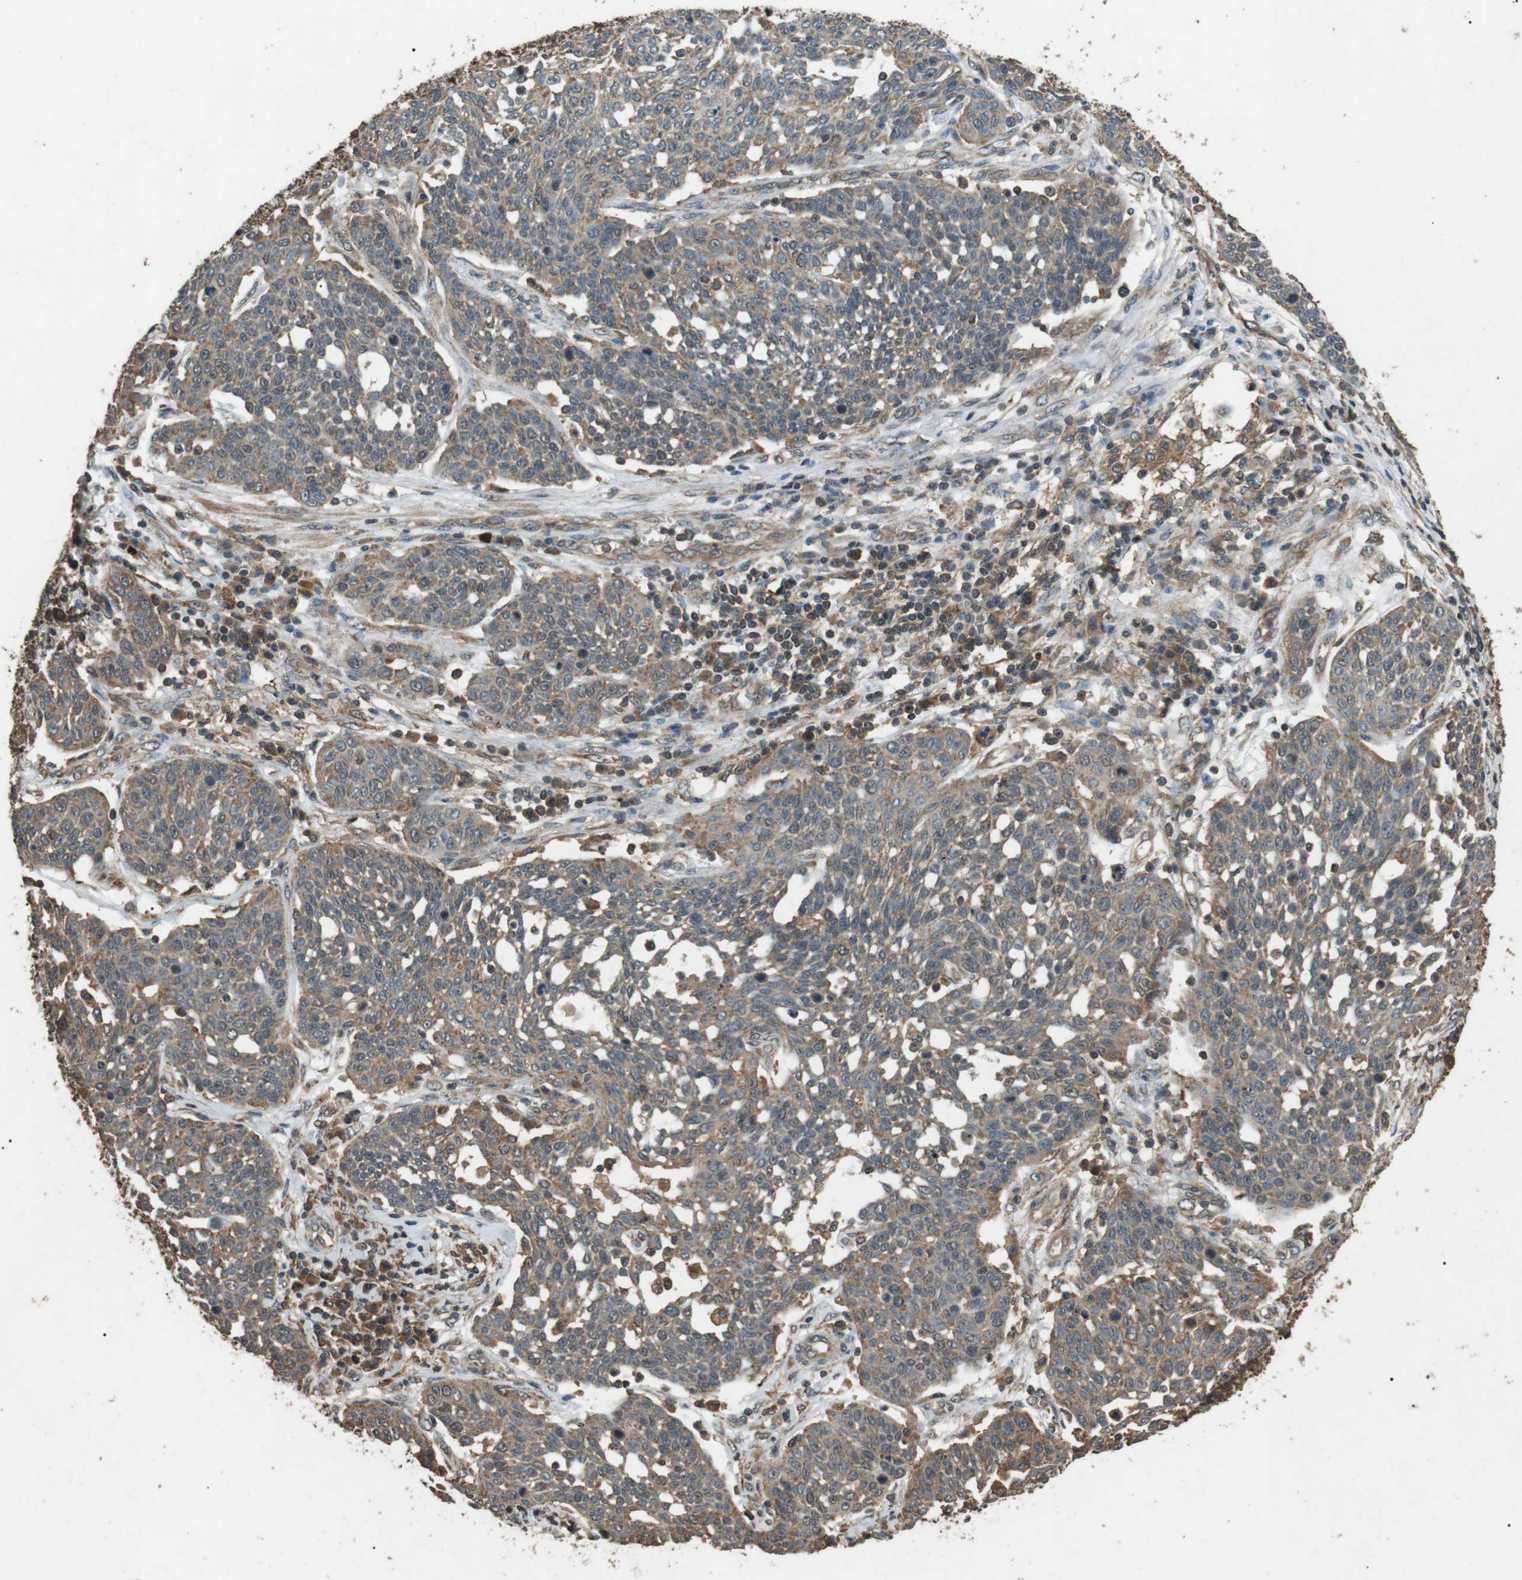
{"staining": {"intensity": "weak", "quantity": ">75%", "location": "cytoplasmic/membranous"}, "tissue": "cervical cancer", "cell_type": "Tumor cells", "image_type": "cancer", "snomed": [{"axis": "morphology", "description": "Squamous cell carcinoma, NOS"}, {"axis": "topography", "description": "Cervix"}], "caption": "Immunohistochemical staining of human squamous cell carcinoma (cervical) reveals low levels of weak cytoplasmic/membranous positivity in about >75% of tumor cells. (IHC, brightfield microscopy, high magnification).", "gene": "TBC1D15", "patient": {"sex": "female", "age": 34}}